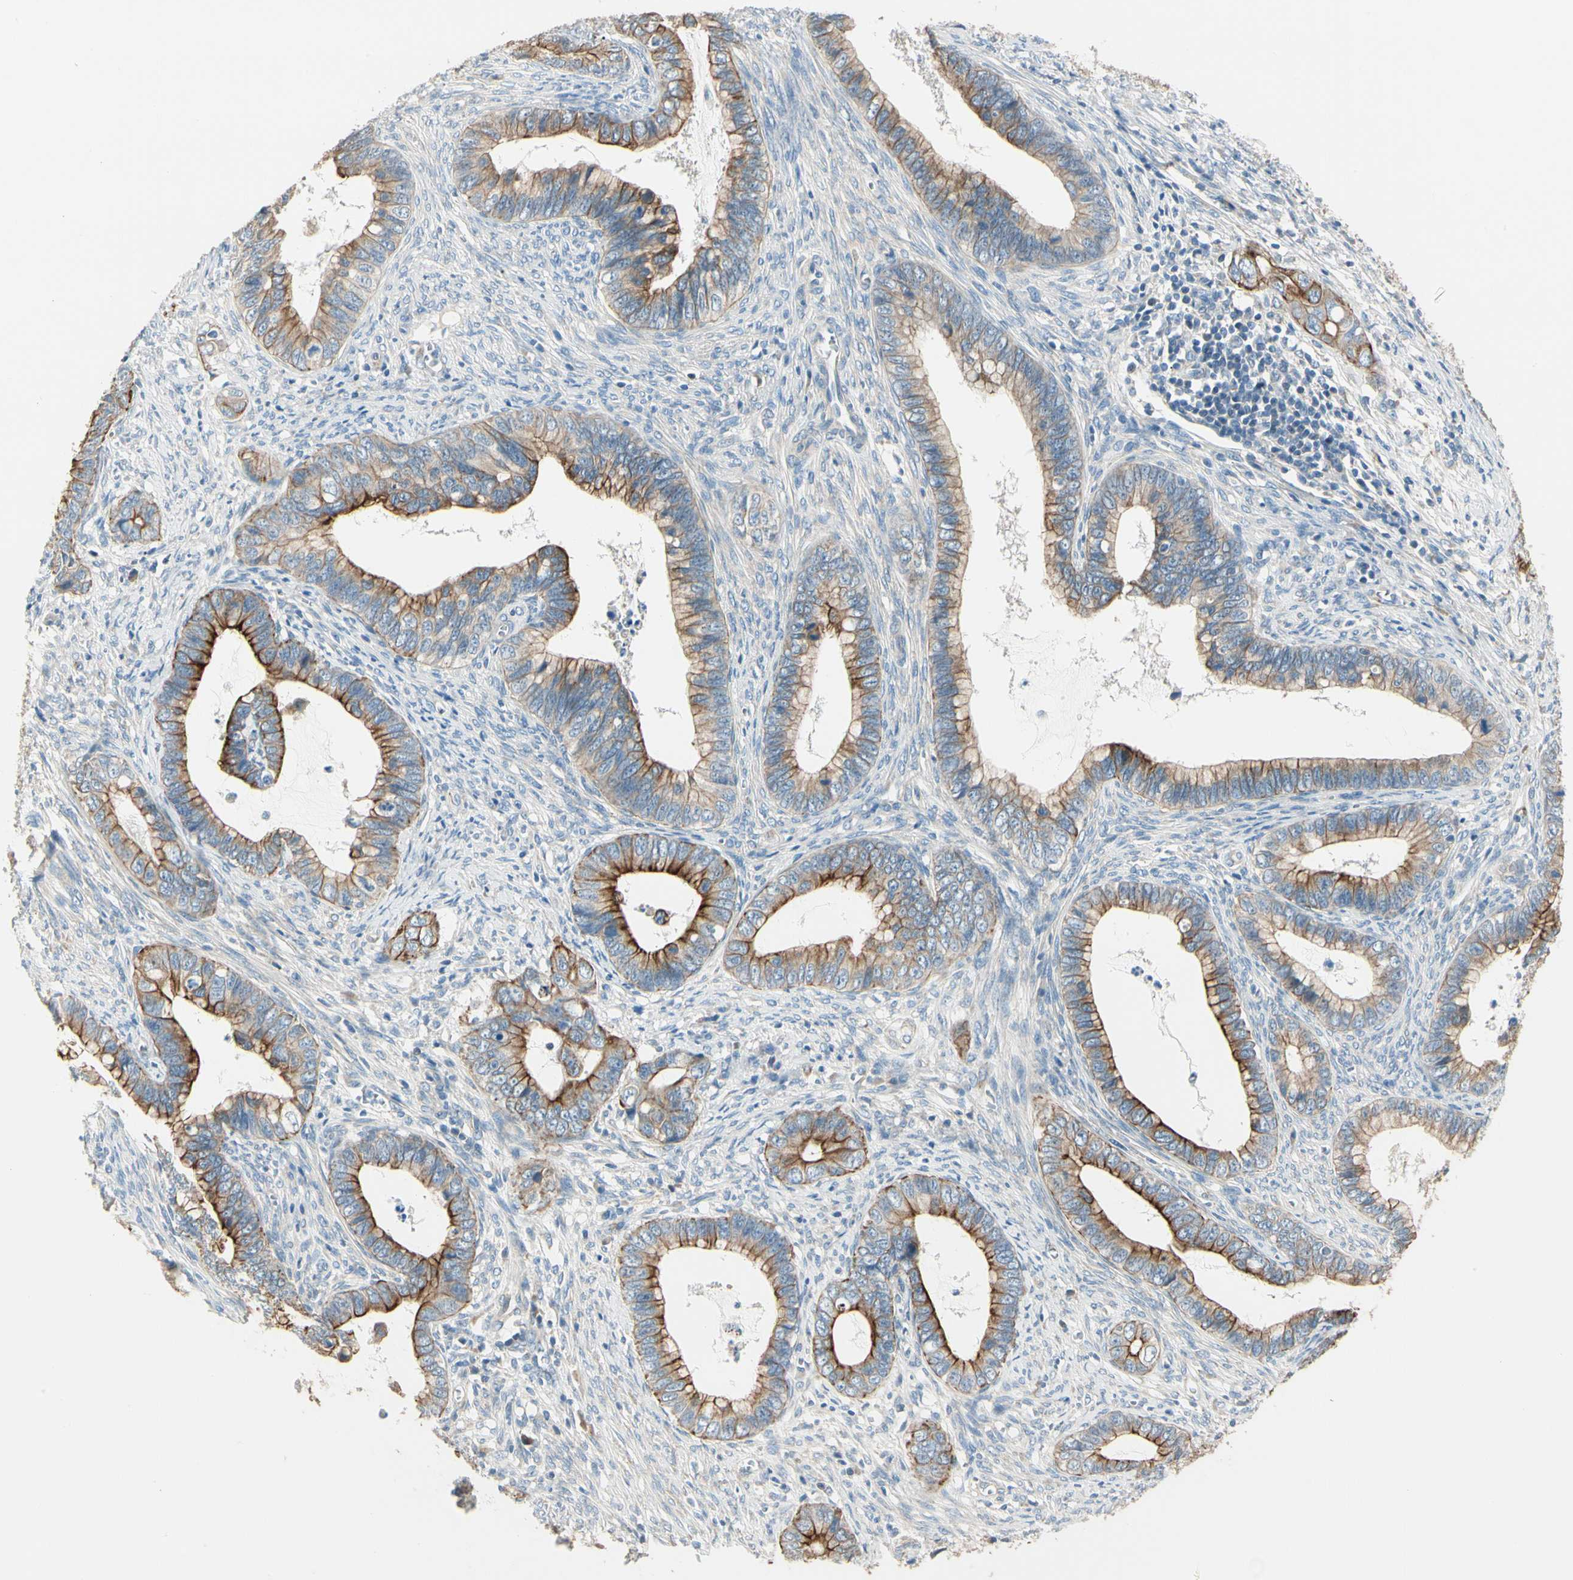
{"staining": {"intensity": "strong", "quantity": ">75%", "location": "cytoplasmic/membranous"}, "tissue": "cervical cancer", "cell_type": "Tumor cells", "image_type": "cancer", "snomed": [{"axis": "morphology", "description": "Adenocarcinoma, NOS"}, {"axis": "topography", "description": "Cervix"}], "caption": "Human cervical adenocarcinoma stained with a brown dye demonstrates strong cytoplasmic/membranous positive positivity in about >75% of tumor cells.", "gene": "DUSP12", "patient": {"sex": "female", "age": 44}}